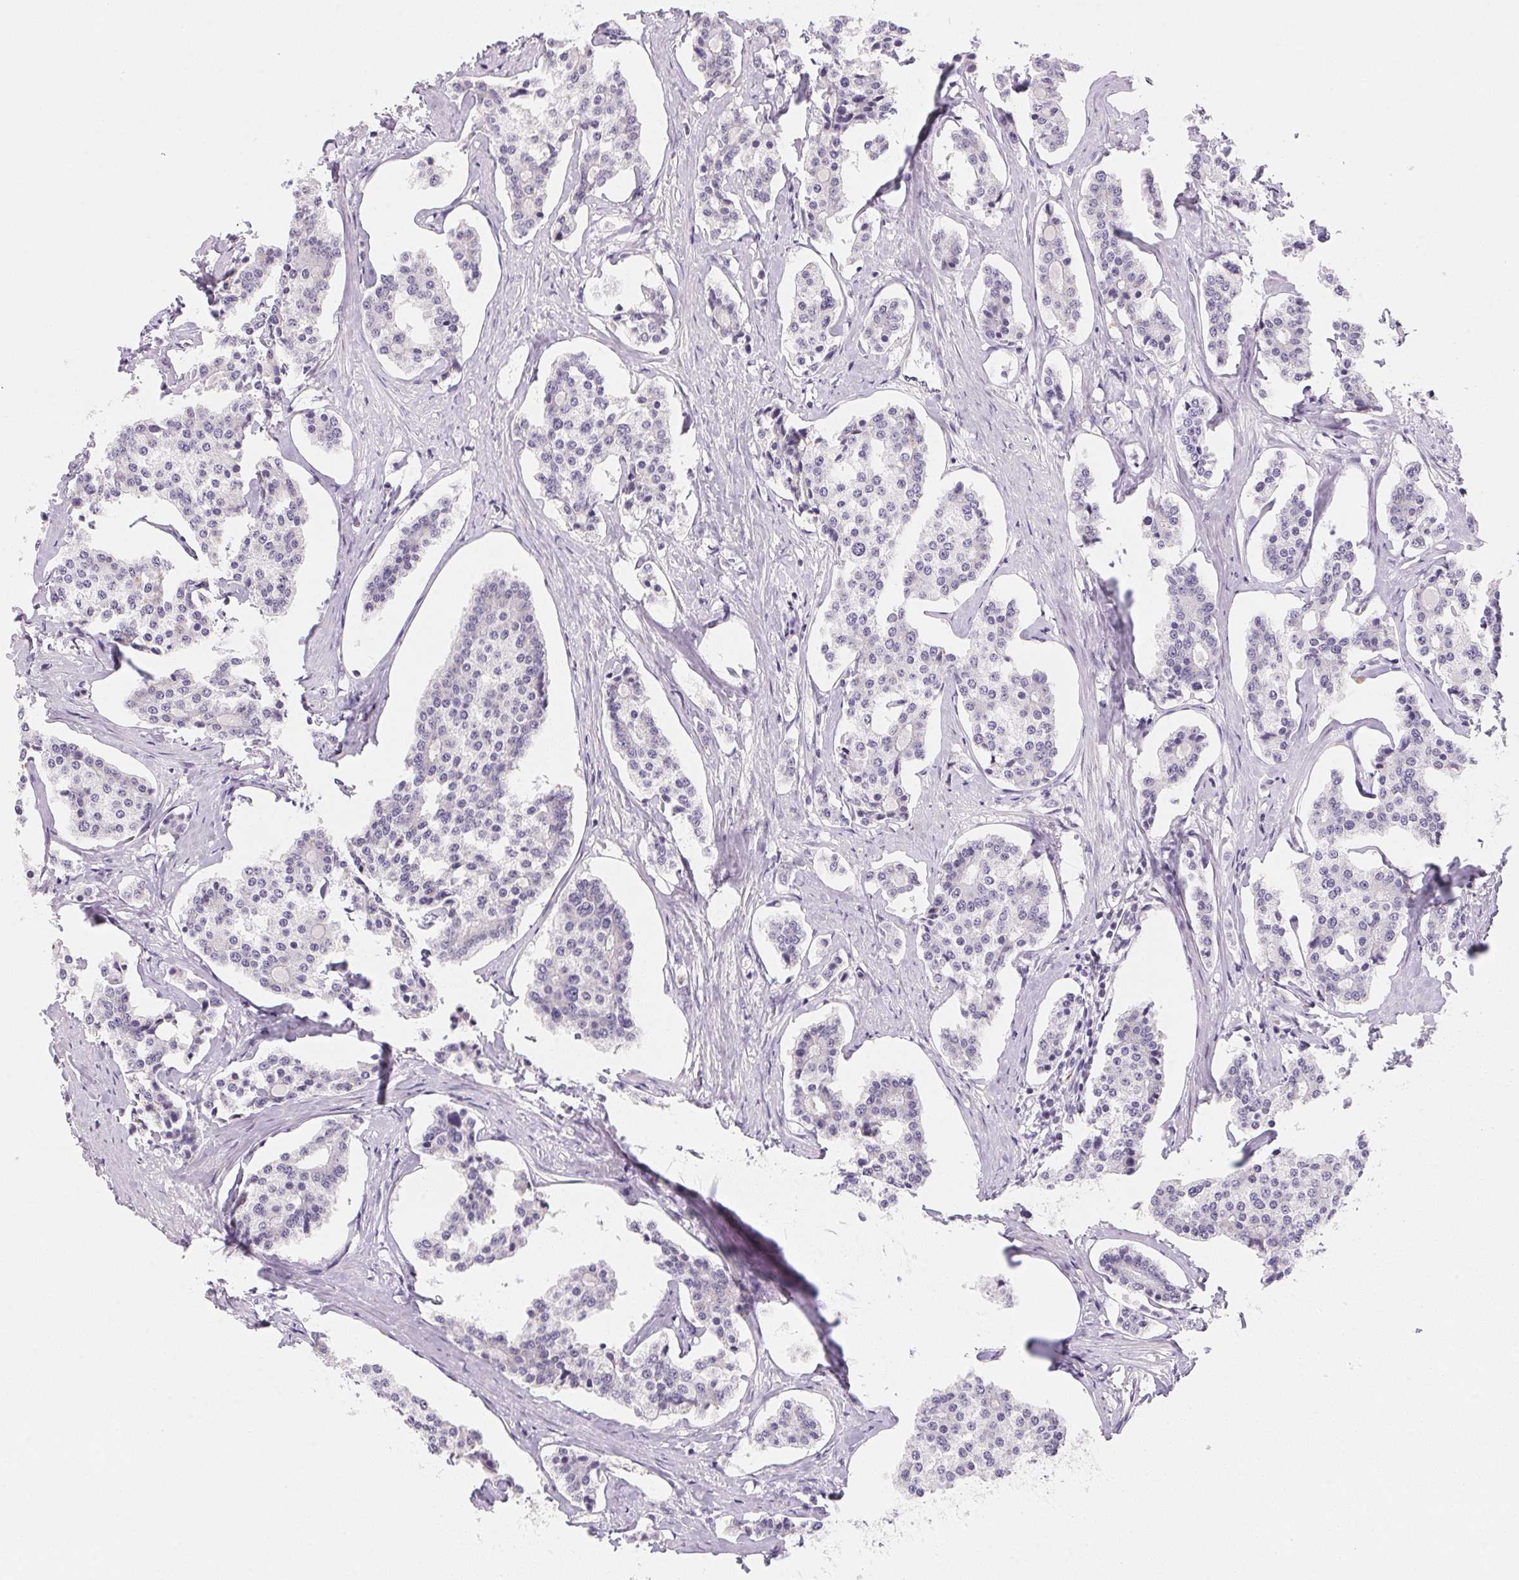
{"staining": {"intensity": "negative", "quantity": "none", "location": "none"}, "tissue": "carcinoid", "cell_type": "Tumor cells", "image_type": "cancer", "snomed": [{"axis": "morphology", "description": "Carcinoid, malignant, NOS"}, {"axis": "topography", "description": "Small intestine"}], "caption": "A photomicrograph of carcinoid (malignant) stained for a protein exhibits no brown staining in tumor cells.", "gene": "GIPC2", "patient": {"sex": "female", "age": 65}}